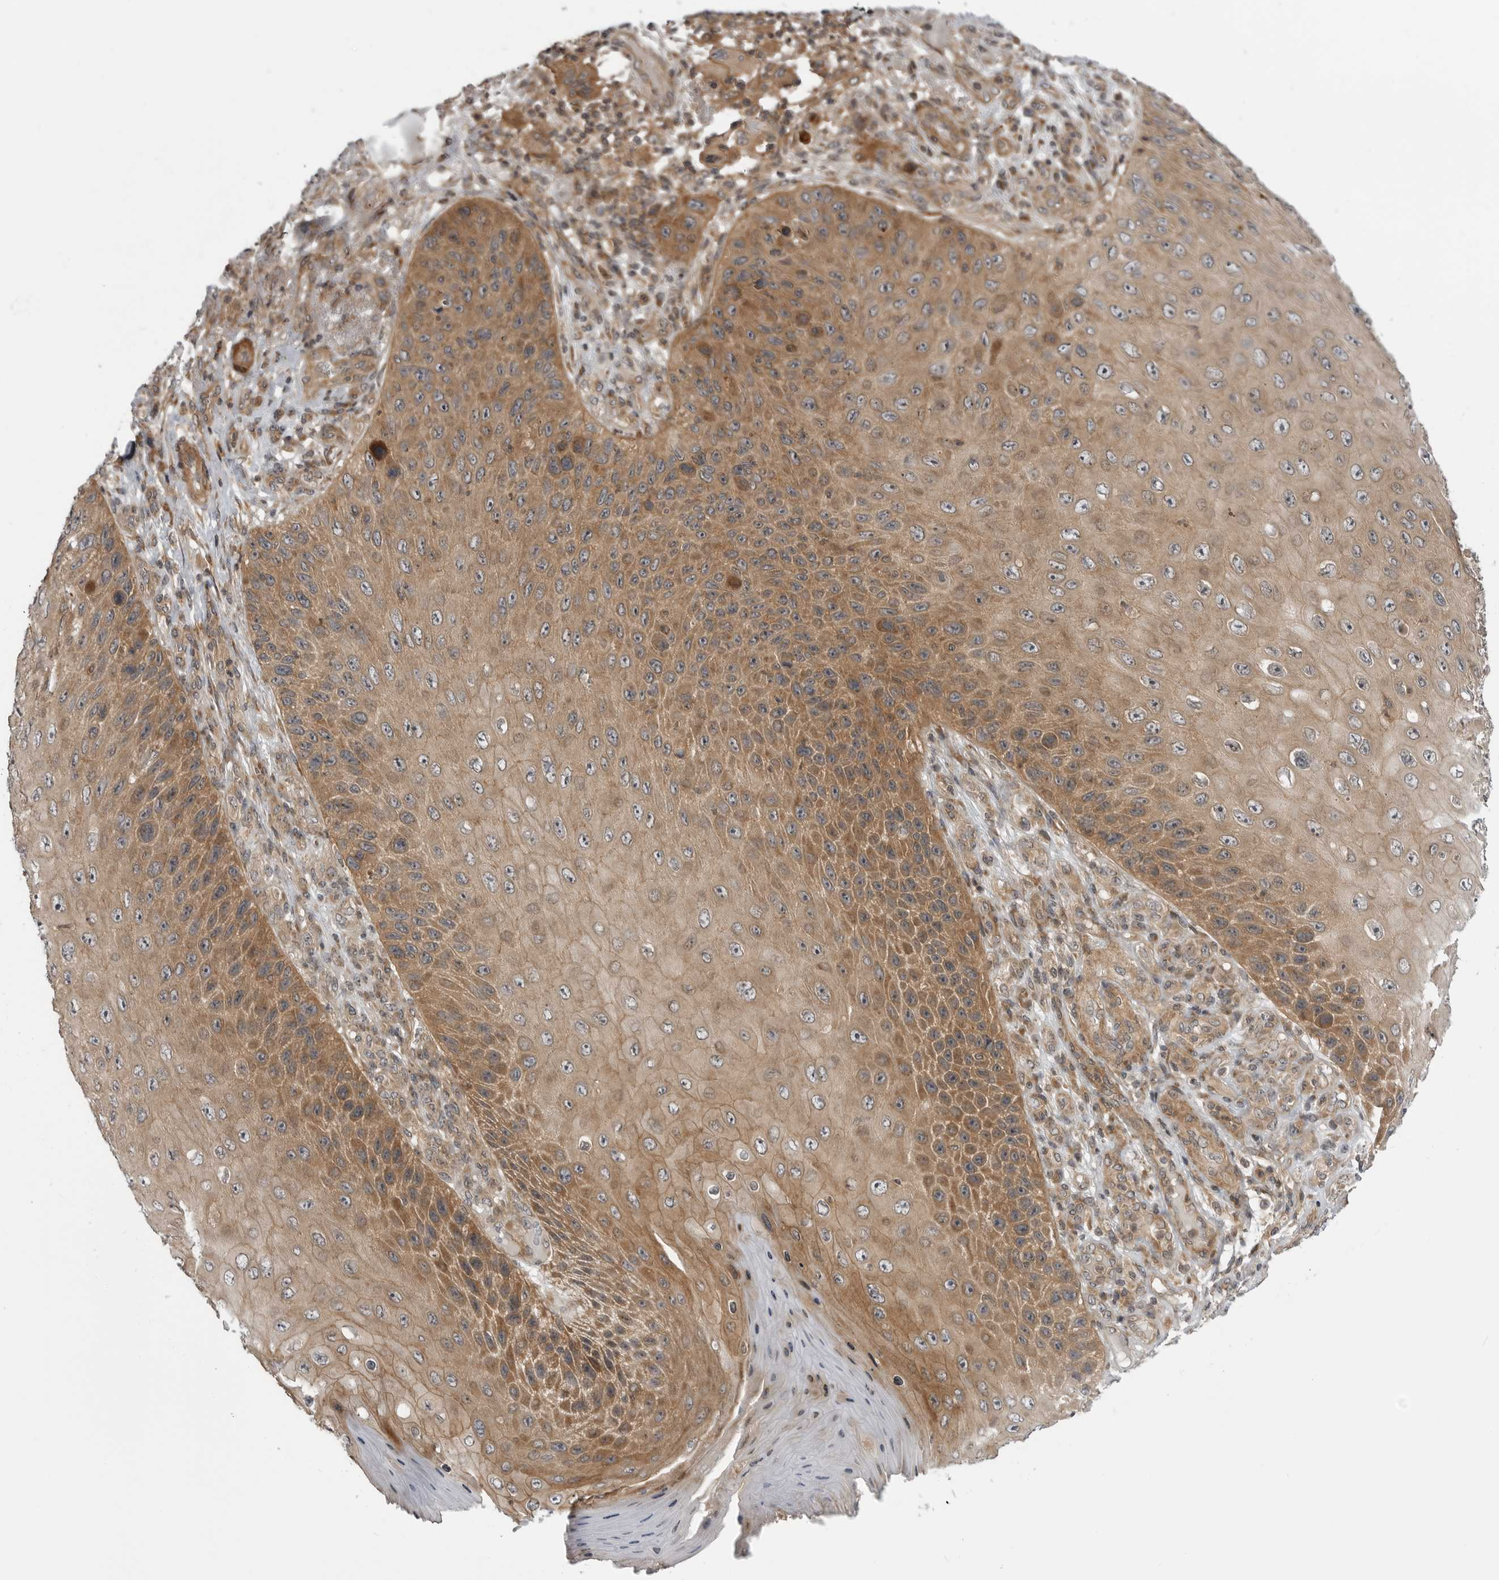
{"staining": {"intensity": "moderate", "quantity": ">75%", "location": "cytoplasmic/membranous"}, "tissue": "skin cancer", "cell_type": "Tumor cells", "image_type": "cancer", "snomed": [{"axis": "morphology", "description": "Squamous cell carcinoma, NOS"}, {"axis": "topography", "description": "Skin"}], "caption": "A medium amount of moderate cytoplasmic/membranous positivity is present in approximately >75% of tumor cells in skin cancer tissue. (Stains: DAB (3,3'-diaminobenzidine) in brown, nuclei in blue, Microscopy: brightfield microscopy at high magnification).", "gene": "LRRC45", "patient": {"sex": "female", "age": 88}}